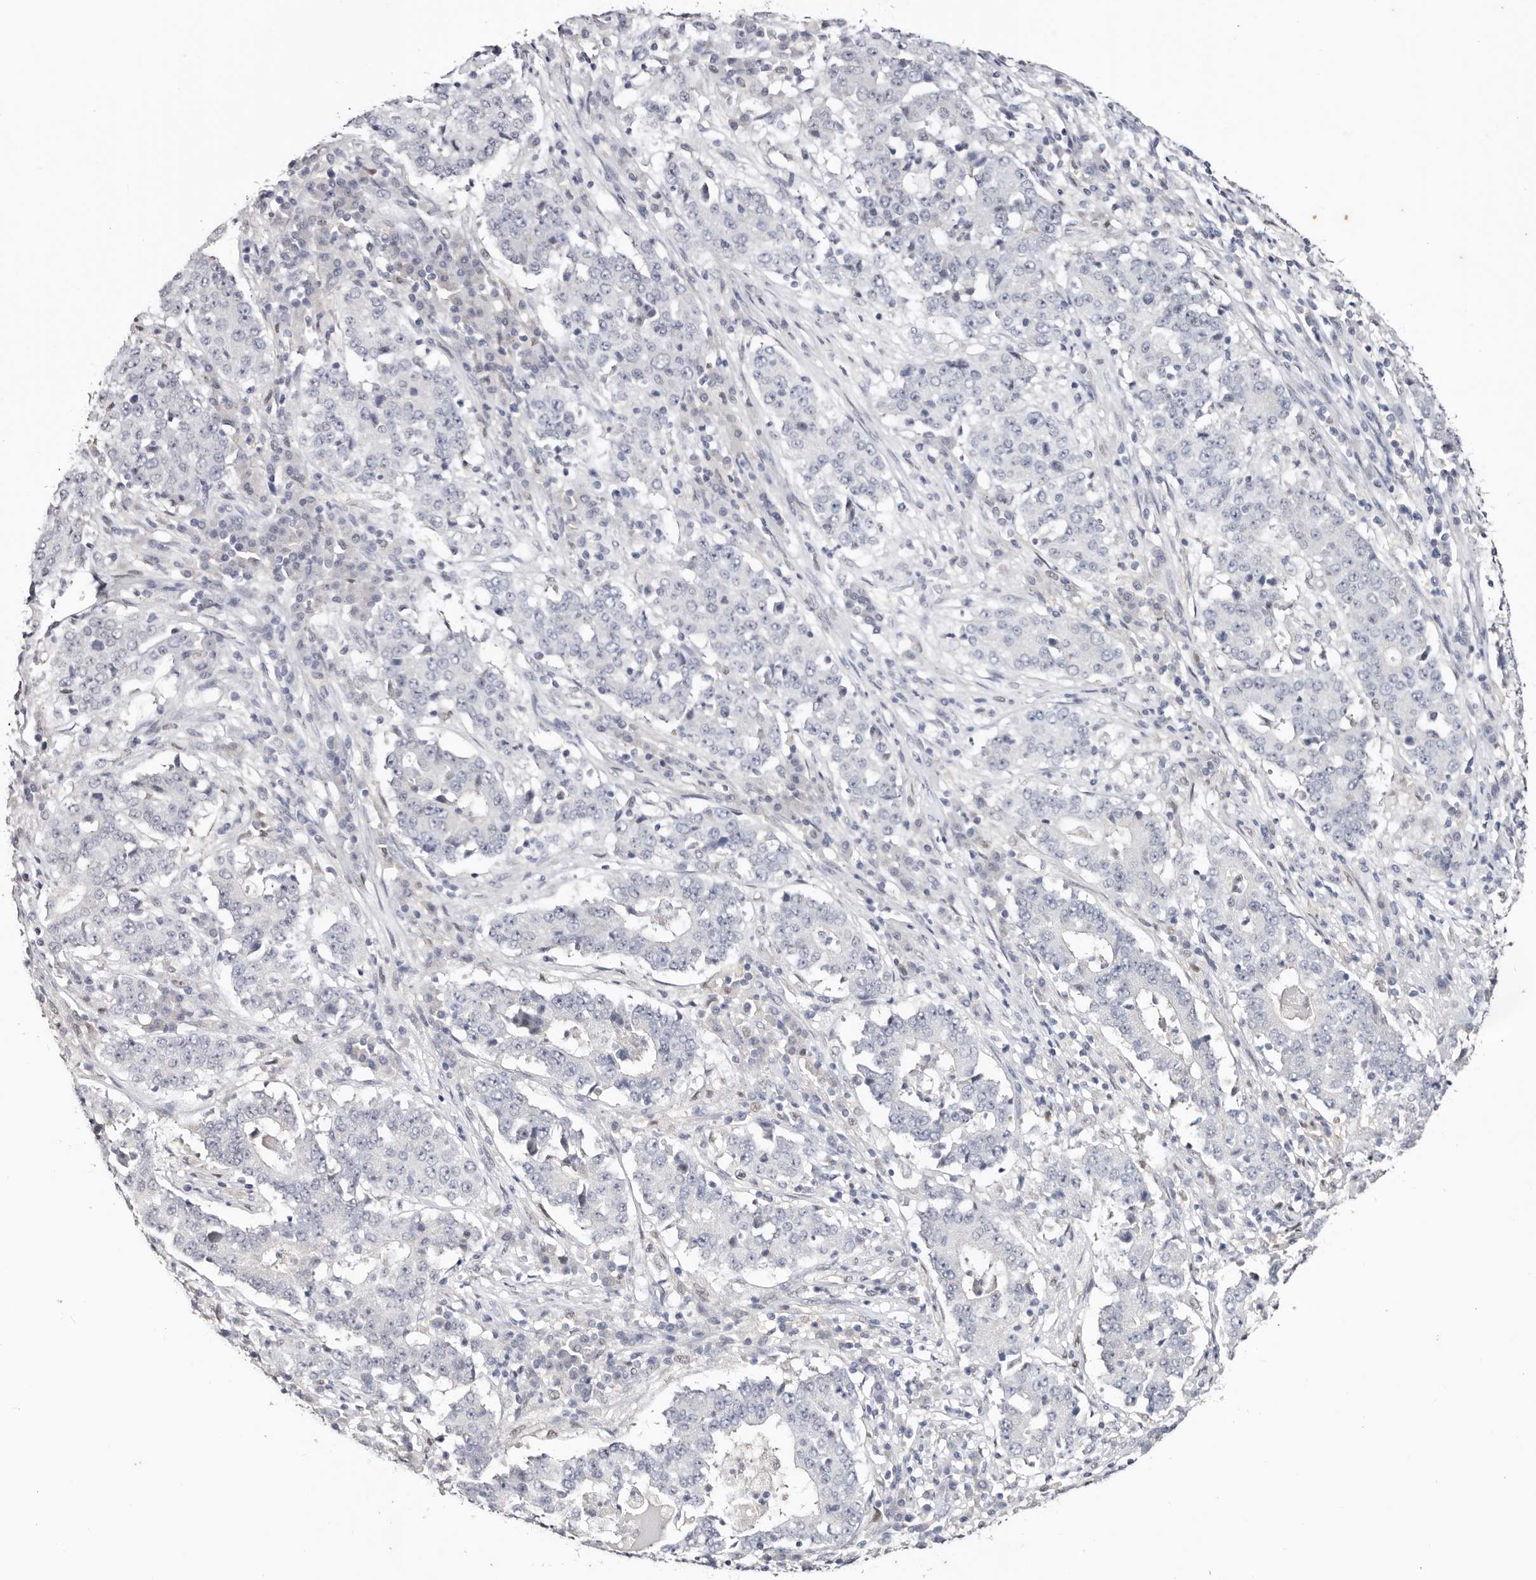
{"staining": {"intensity": "negative", "quantity": "none", "location": "none"}, "tissue": "stomach cancer", "cell_type": "Tumor cells", "image_type": "cancer", "snomed": [{"axis": "morphology", "description": "Adenocarcinoma, NOS"}, {"axis": "topography", "description": "Stomach"}], "caption": "Tumor cells show no significant expression in adenocarcinoma (stomach).", "gene": "TYW3", "patient": {"sex": "male", "age": 59}}